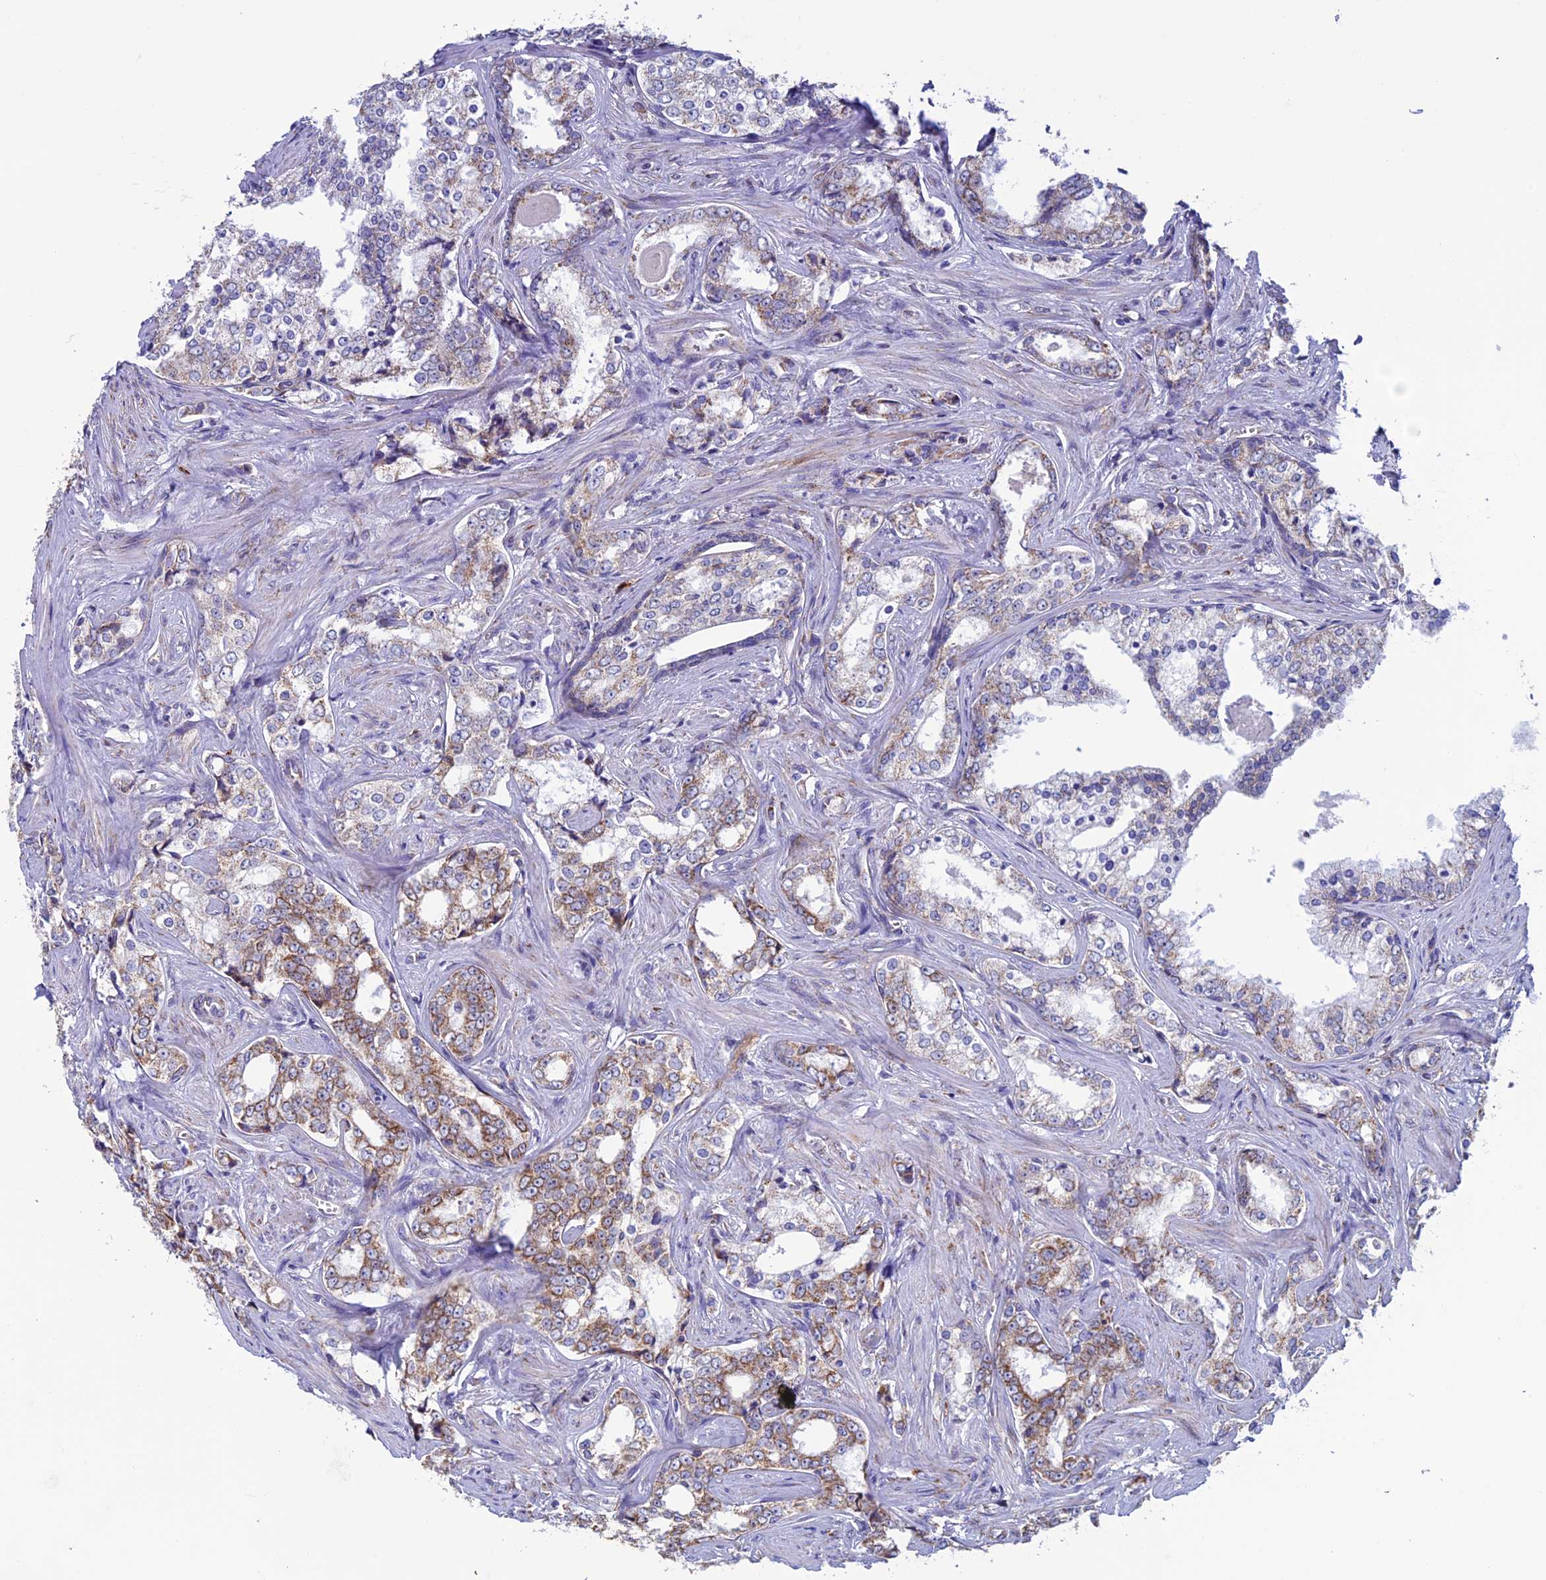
{"staining": {"intensity": "moderate", "quantity": "25%-75%", "location": "cytoplasmic/membranous"}, "tissue": "prostate cancer", "cell_type": "Tumor cells", "image_type": "cancer", "snomed": [{"axis": "morphology", "description": "Adenocarcinoma, High grade"}, {"axis": "topography", "description": "Prostate"}], "caption": "High-power microscopy captured an immunohistochemistry micrograph of prostate cancer, revealing moderate cytoplasmic/membranous positivity in approximately 25%-75% of tumor cells.", "gene": "MFSD12", "patient": {"sex": "male", "age": 66}}